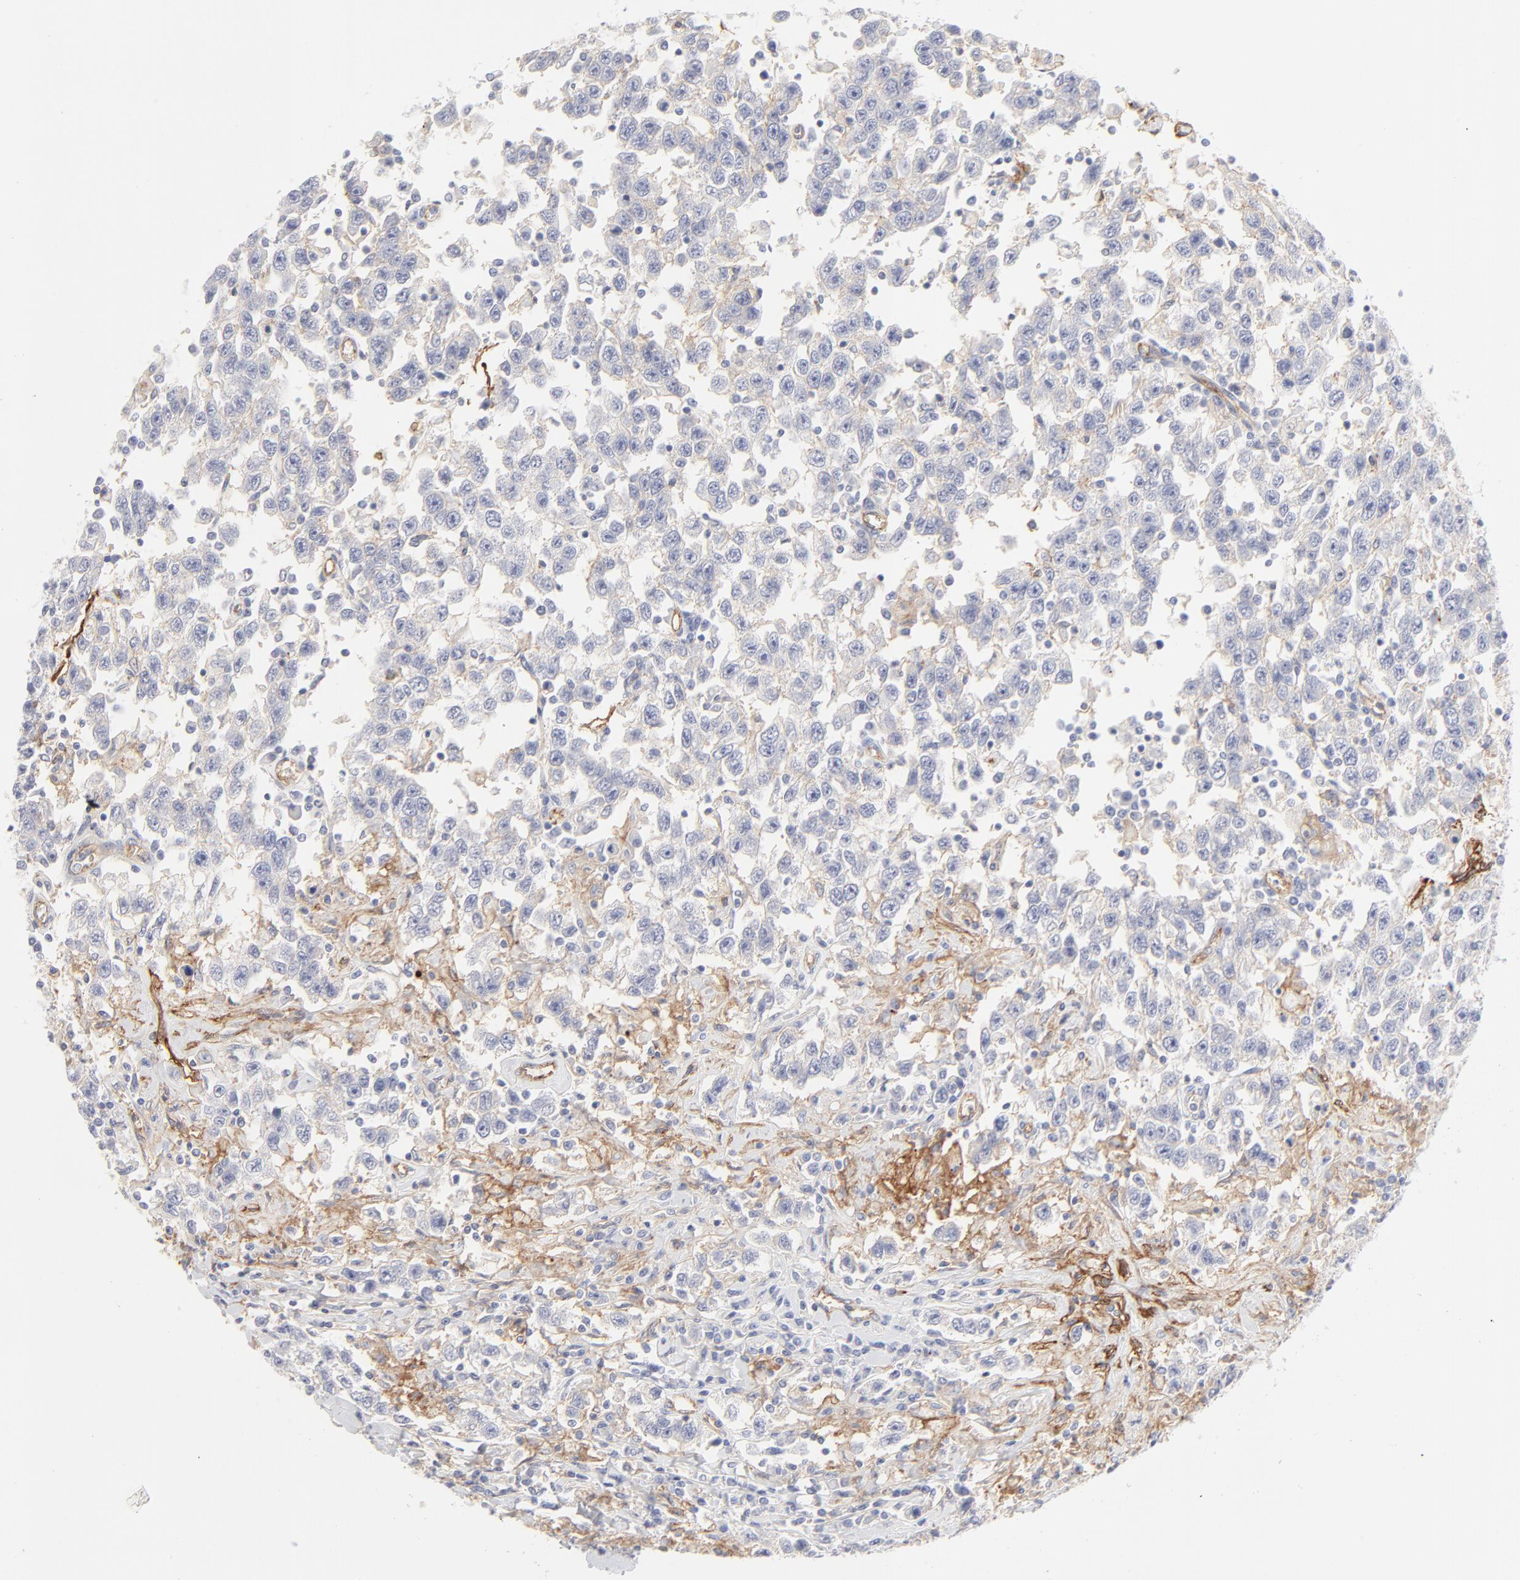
{"staining": {"intensity": "negative", "quantity": "none", "location": "none"}, "tissue": "testis cancer", "cell_type": "Tumor cells", "image_type": "cancer", "snomed": [{"axis": "morphology", "description": "Seminoma, NOS"}, {"axis": "topography", "description": "Testis"}], "caption": "Human testis cancer (seminoma) stained for a protein using IHC reveals no expression in tumor cells.", "gene": "ITGA5", "patient": {"sex": "male", "age": 41}}